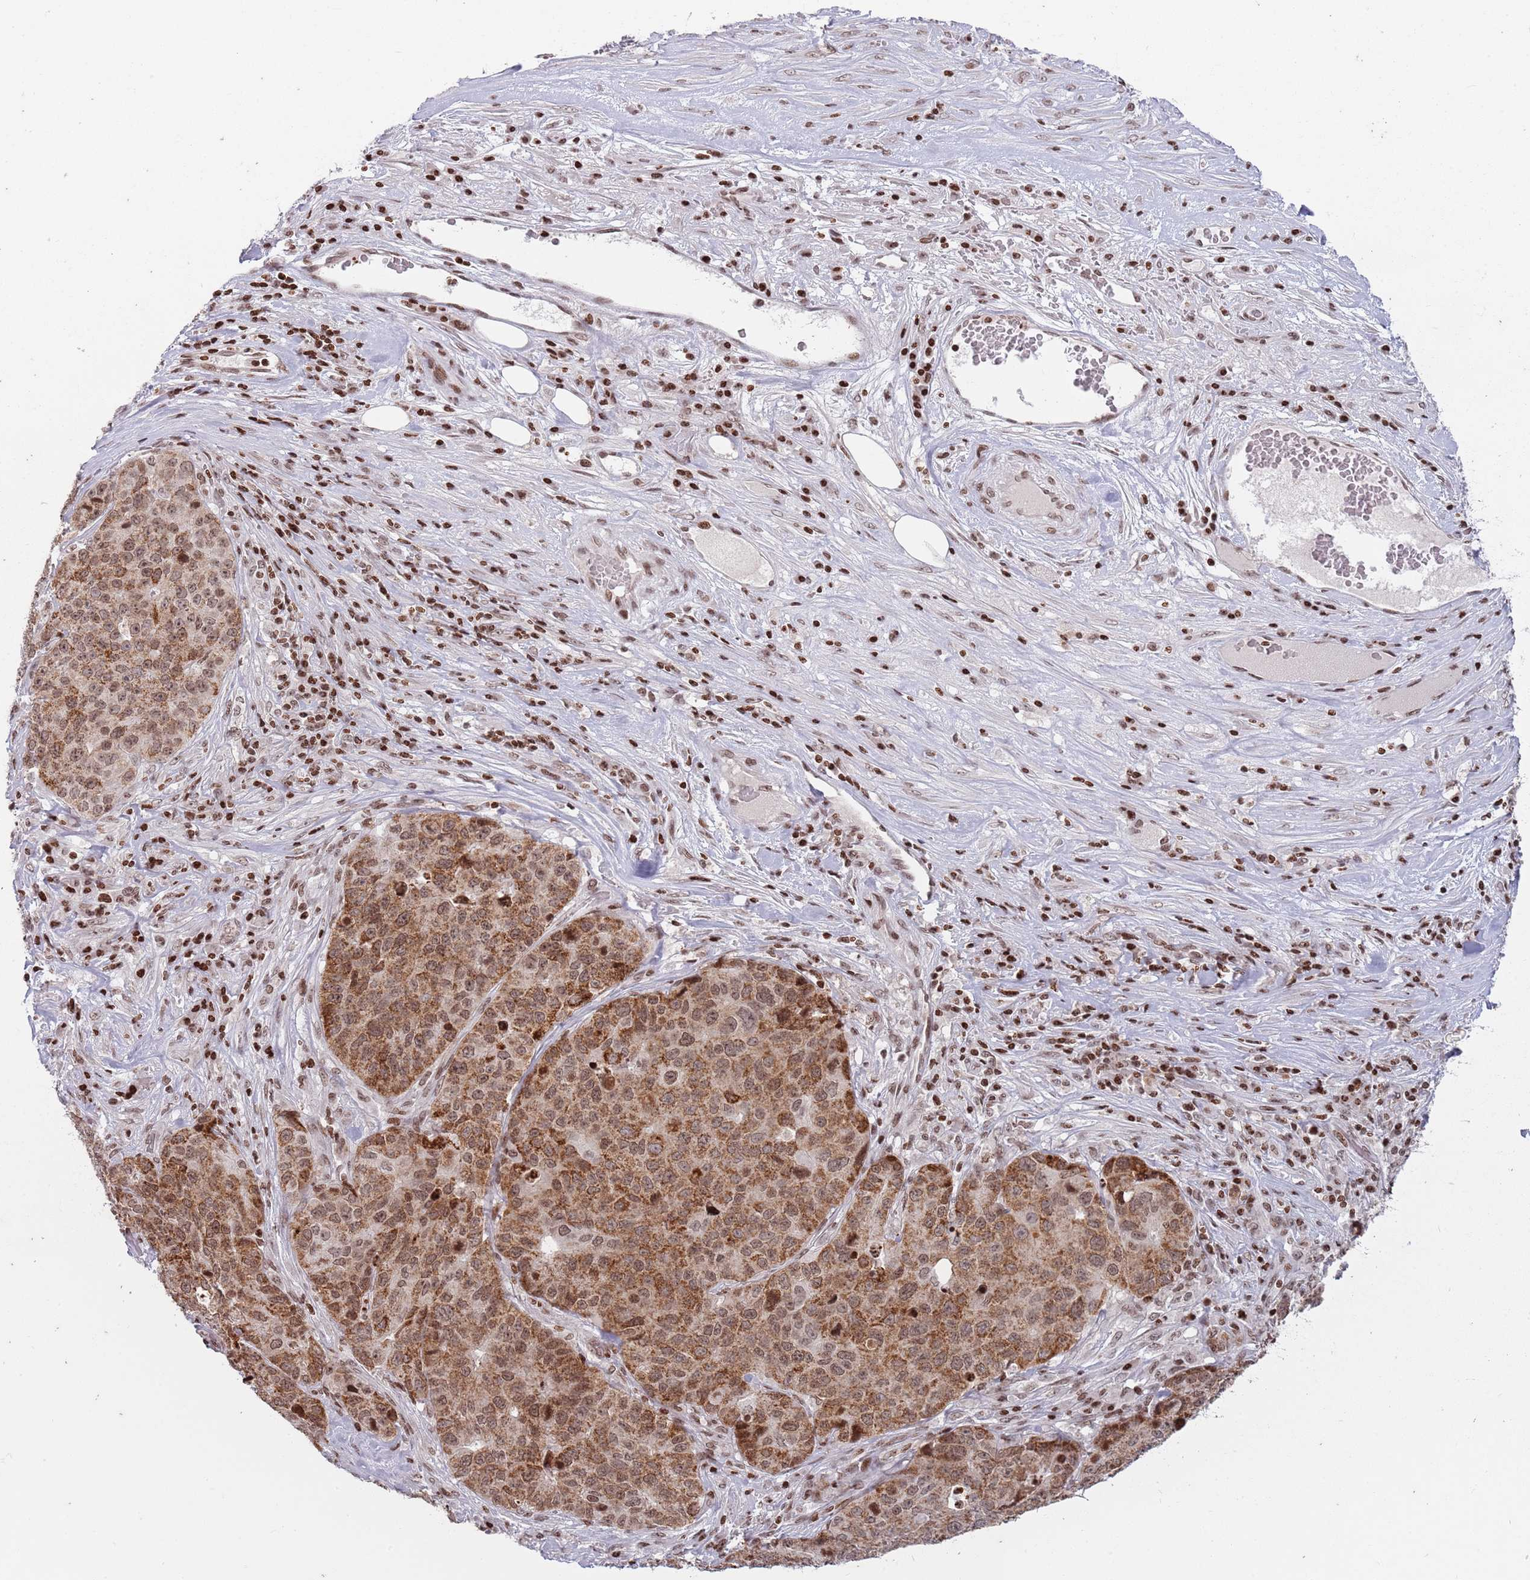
{"staining": {"intensity": "moderate", "quantity": ">75%", "location": "cytoplasmic/membranous,nuclear"}, "tissue": "stomach cancer", "cell_type": "Tumor cells", "image_type": "cancer", "snomed": [{"axis": "morphology", "description": "Adenocarcinoma, NOS"}, {"axis": "topography", "description": "Stomach"}], "caption": "The immunohistochemical stain labels moderate cytoplasmic/membranous and nuclear staining in tumor cells of adenocarcinoma (stomach) tissue.", "gene": "SH3RF3", "patient": {"sex": "male", "age": 71}}